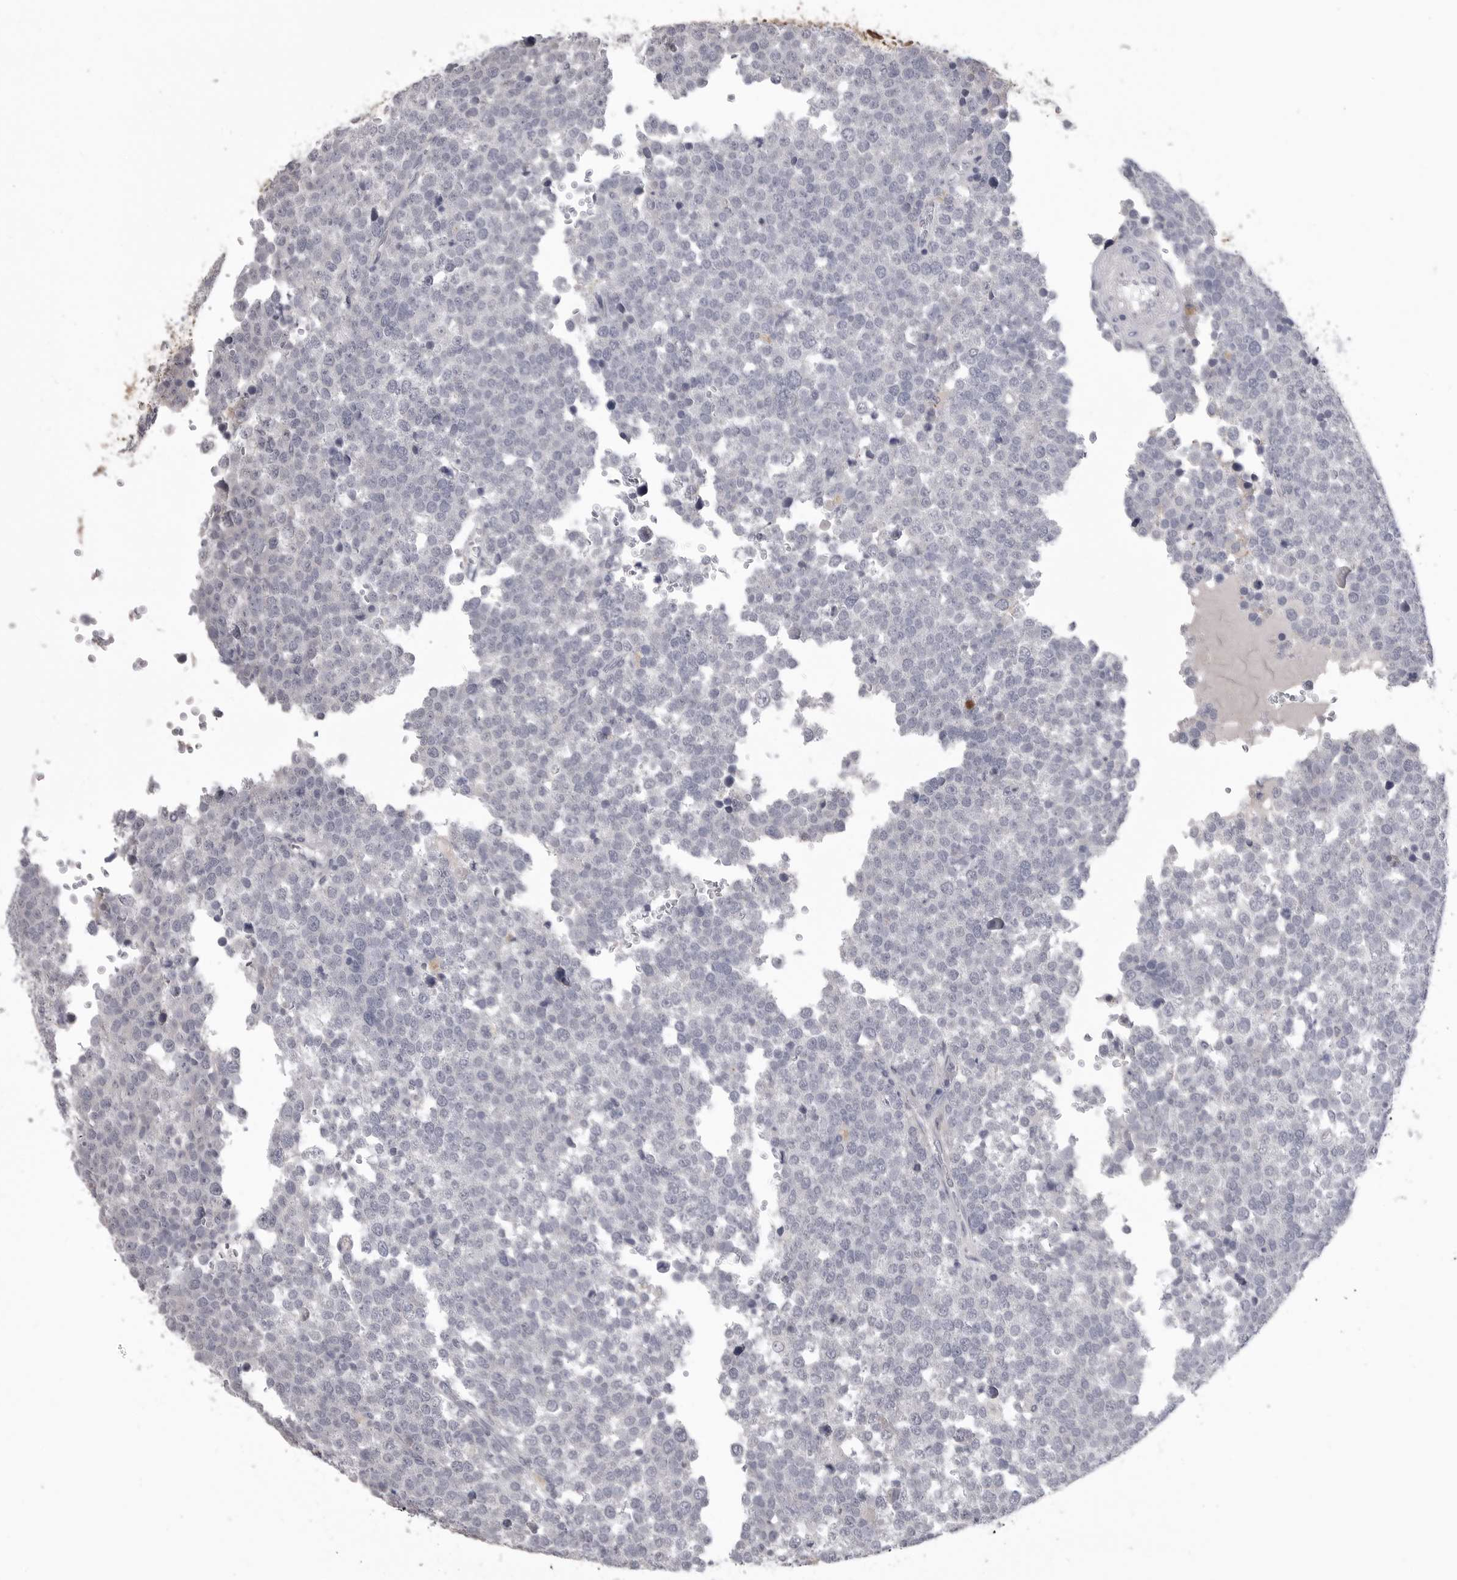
{"staining": {"intensity": "negative", "quantity": "none", "location": "none"}, "tissue": "testis cancer", "cell_type": "Tumor cells", "image_type": "cancer", "snomed": [{"axis": "morphology", "description": "Seminoma, NOS"}, {"axis": "topography", "description": "Testis"}], "caption": "The micrograph reveals no significant staining in tumor cells of testis cancer (seminoma).", "gene": "SERPING1", "patient": {"sex": "male", "age": 71}}